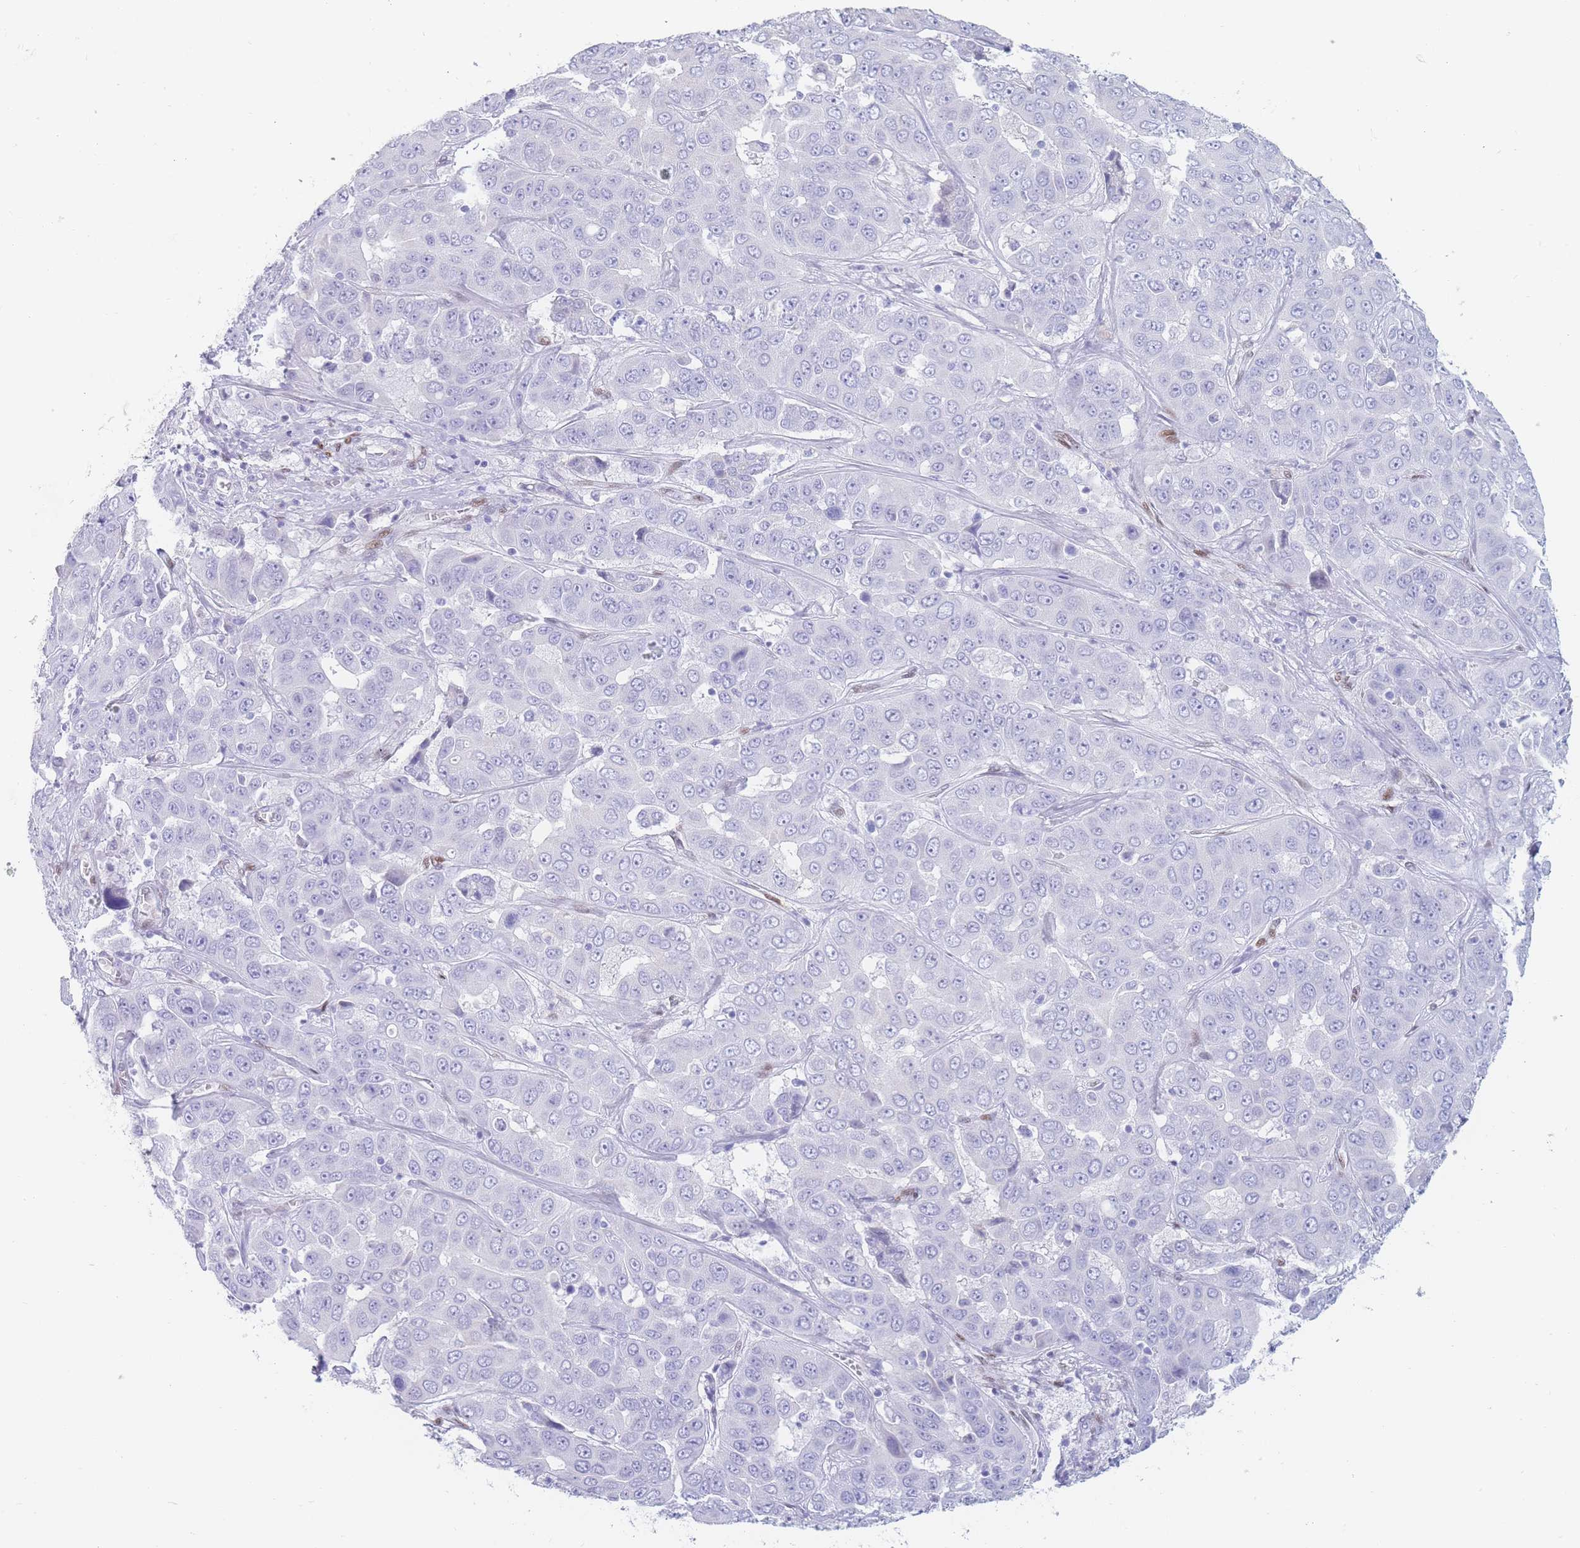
{"staining": {"intensity": "negative", "quantity": "none", "location": "none"}, "tissue": "liver cancer", "cell_type": "Tumor cells", "image_type": "cancer", "snomed": [{"axis": "morphology", "description": "Cholangiocarcinoma"}, {"axis": "topography", "description": "Liver"}], "caption": "The image exhibits no significant expression in tumor cells of liver cholangiocarcinoma.", "gene": "PSMB5", "patient": {"sex": "female", "age": 52}}